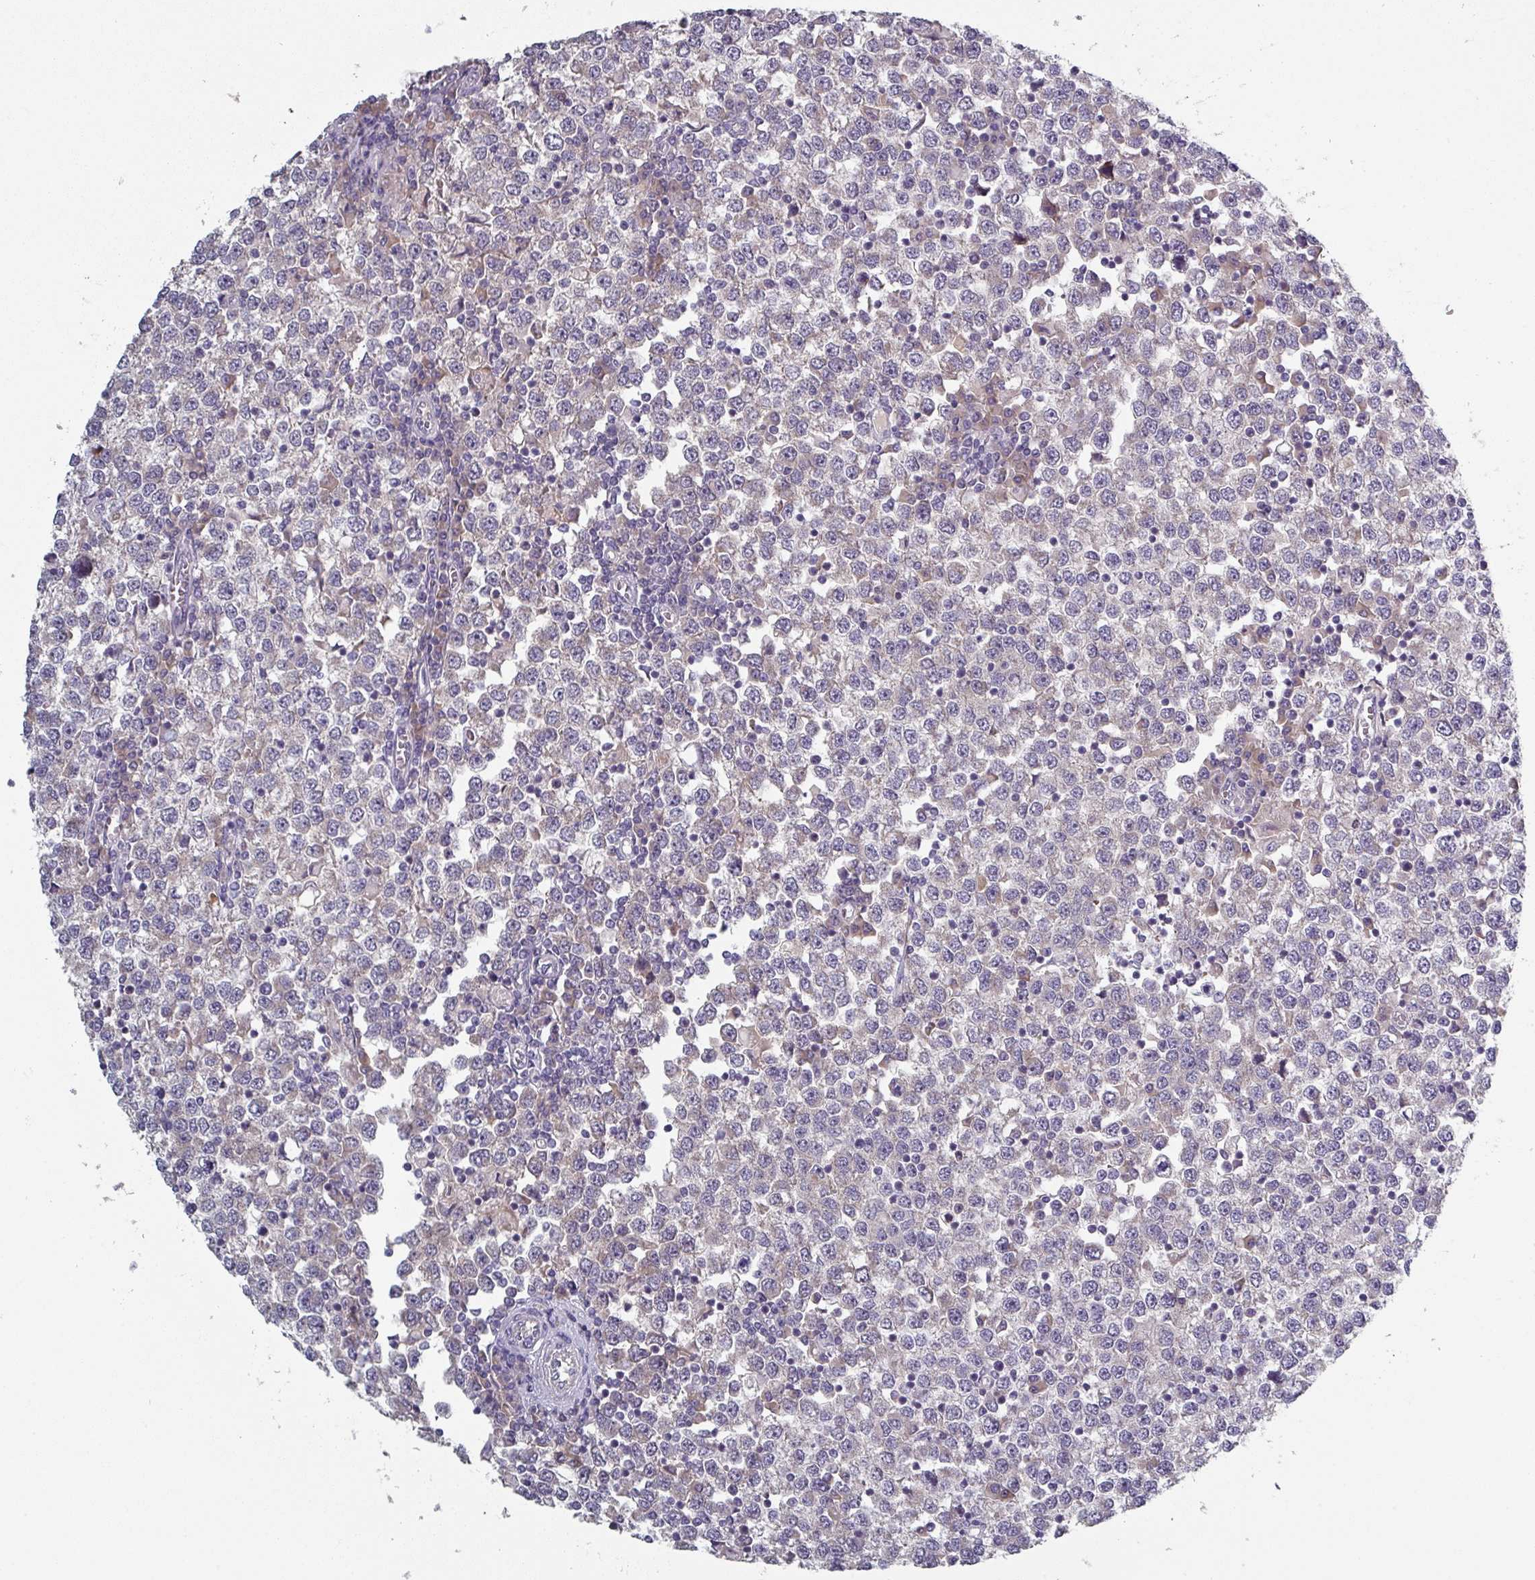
{"staining": {"intensity": "negative", "quantity": "none", "location": "none"}, "tissue": "testis cancer", "cell_type": "Tumor cells", "image_type": "cancer", "snomed": [{"axis": "morphology", "description": "Seminoma, NOS"}, {"axis": "topography", "description": "Testis"}], "caption": "A high-resolution micrograph shows immunohistochemistry staining of testis seminoma, which exhibits no significant positivity in tumor cells. The staining is performed using DAB brown chromogen with nuclei counter-stained in using hematoxylin.", "gene": "PRAMEF8", "patient": {"sex": "male", "age": 65}}